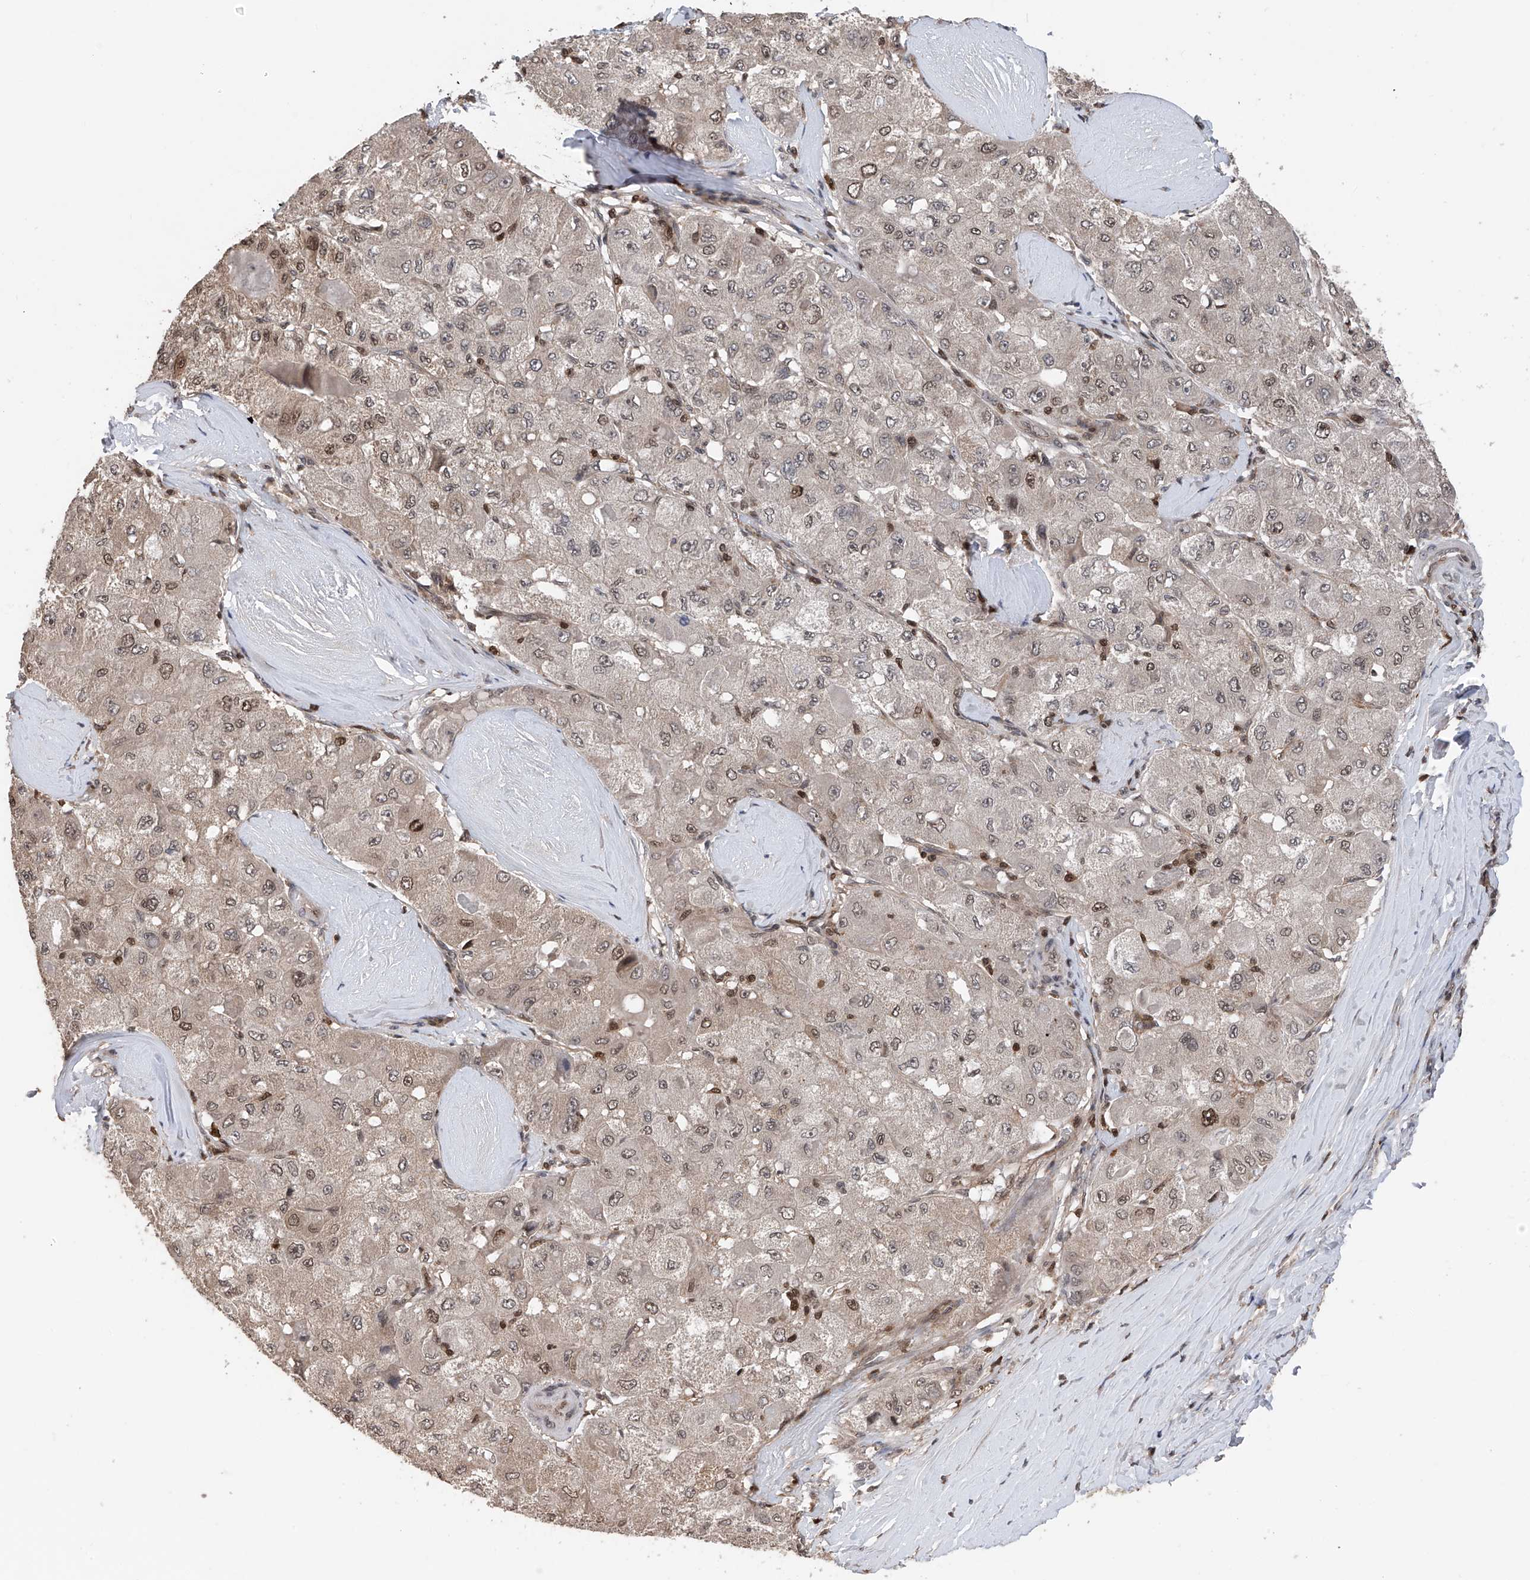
{"staining": {"intensity": "moderate", "quantity": "<25%", "location": "nuclear"}, "tissue": "liver cancer", "cell_type": "Tumor cells", "image_type": "cancer", "snomed": [{"axis": "morphology", "description": "Carcinoma, Hepatocellular, NOS"}, {"axis": "topography", "description": "Liver"}], "caption": "High-power microscopy captured an immunohistochemistry (IHC) histopathology image of hepatocellular carcinoma (liver), revealing moderate nuclear expression in approximately <25% of tumor cells.", "gene": "DNAJC9", "patient": {"sex": "male", "age": 80}}